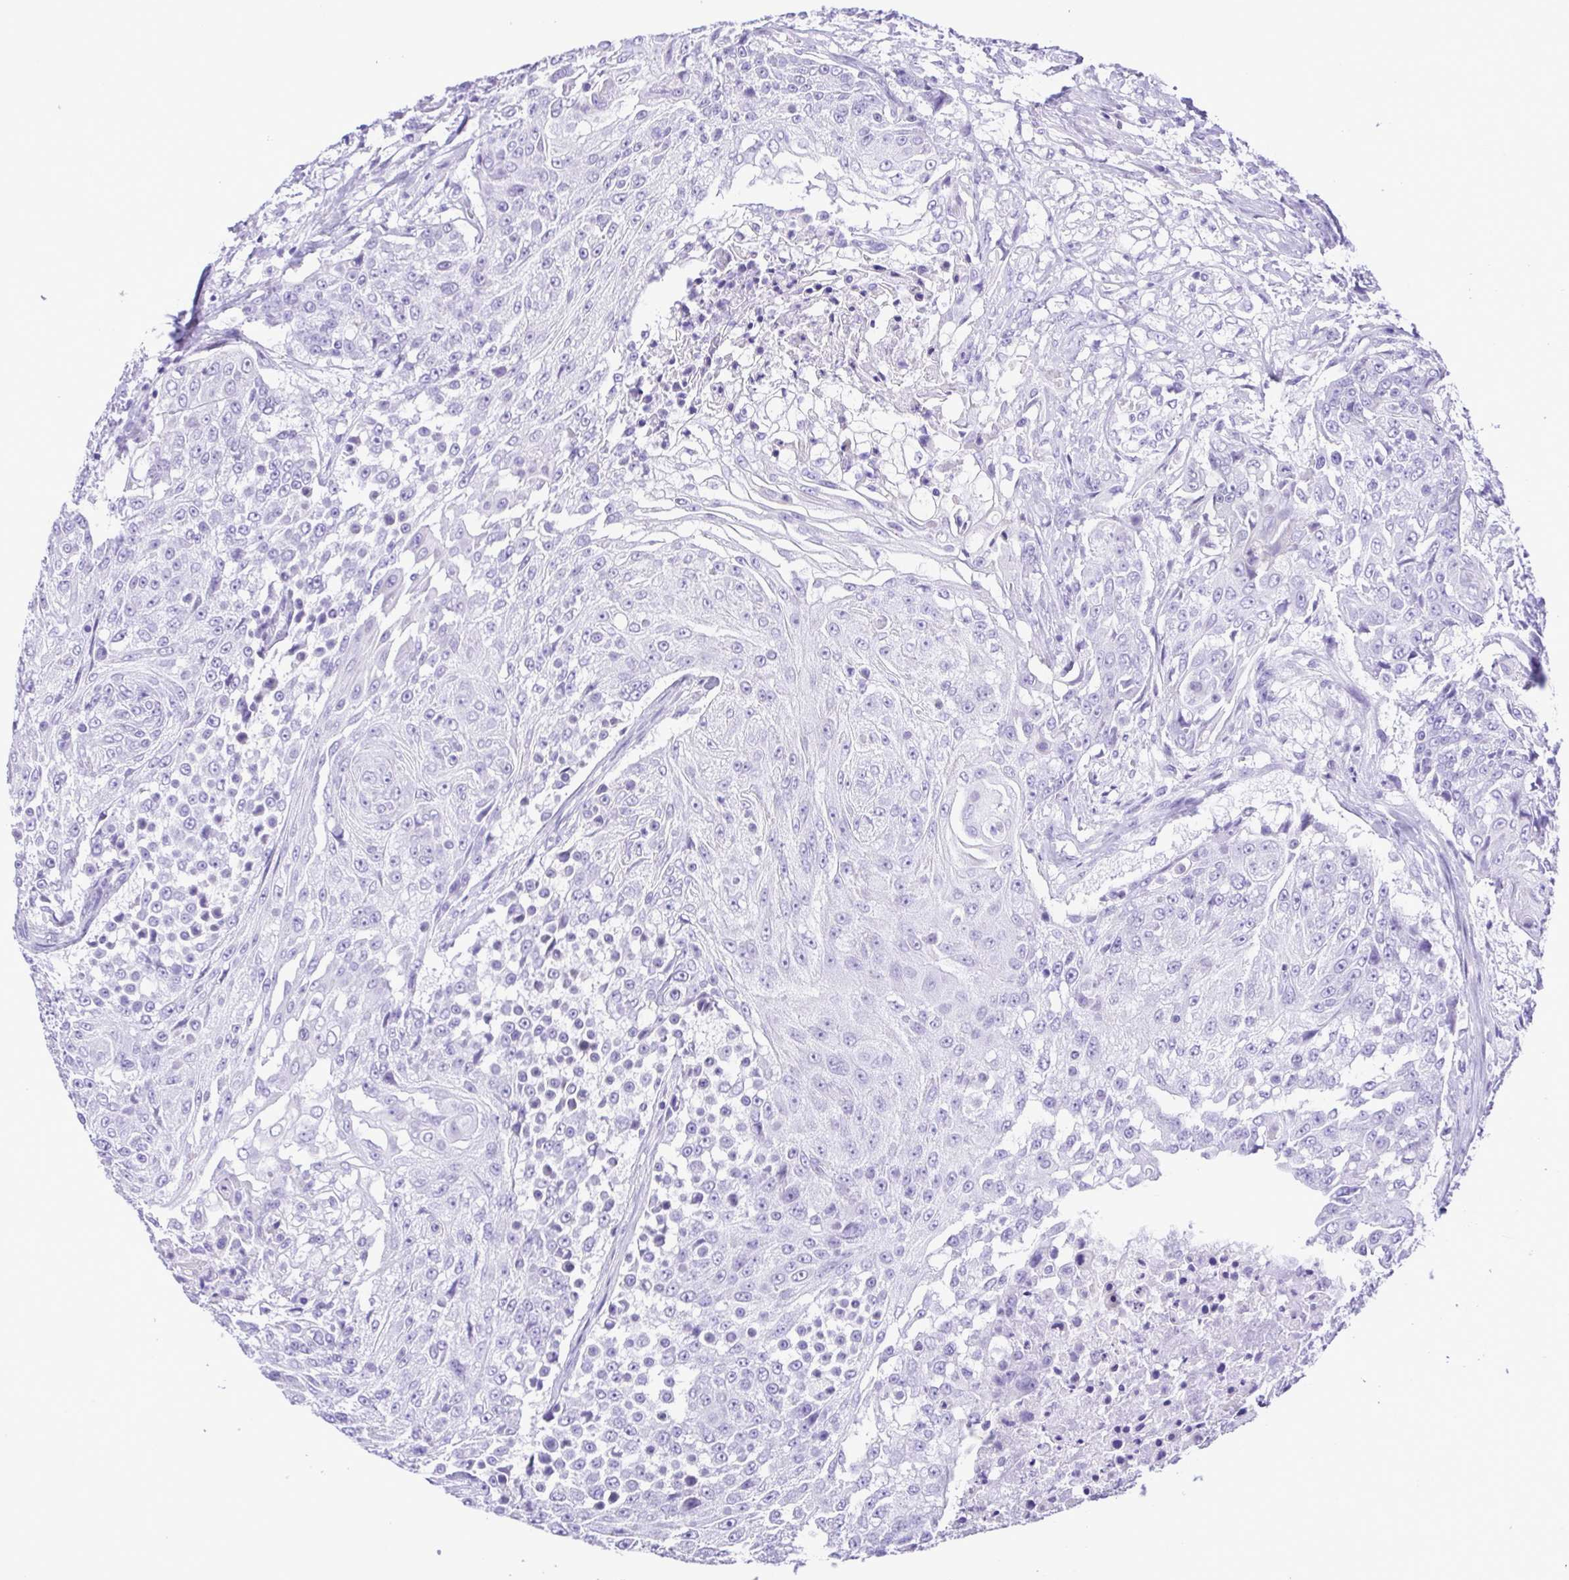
{"staining": {"intensity": "negative", "quantity": "none", "location": "none"}, "tissue": "urothelial cancer", "cell_type": "Tumor cells", "image_type": "cancer", "snomed": [{"axis": "morphology", "description": "Urothelial carcinoma, High grade"}, {"axis": "topography", "description": "Urinary bladder"}], "caption": "The immunohistochemistry histopathology image has no significant positivity in tumor cells of urothelial cancer tissue.", "gene": "PAK3", "patient": {"sex": "female", "age": 63}}